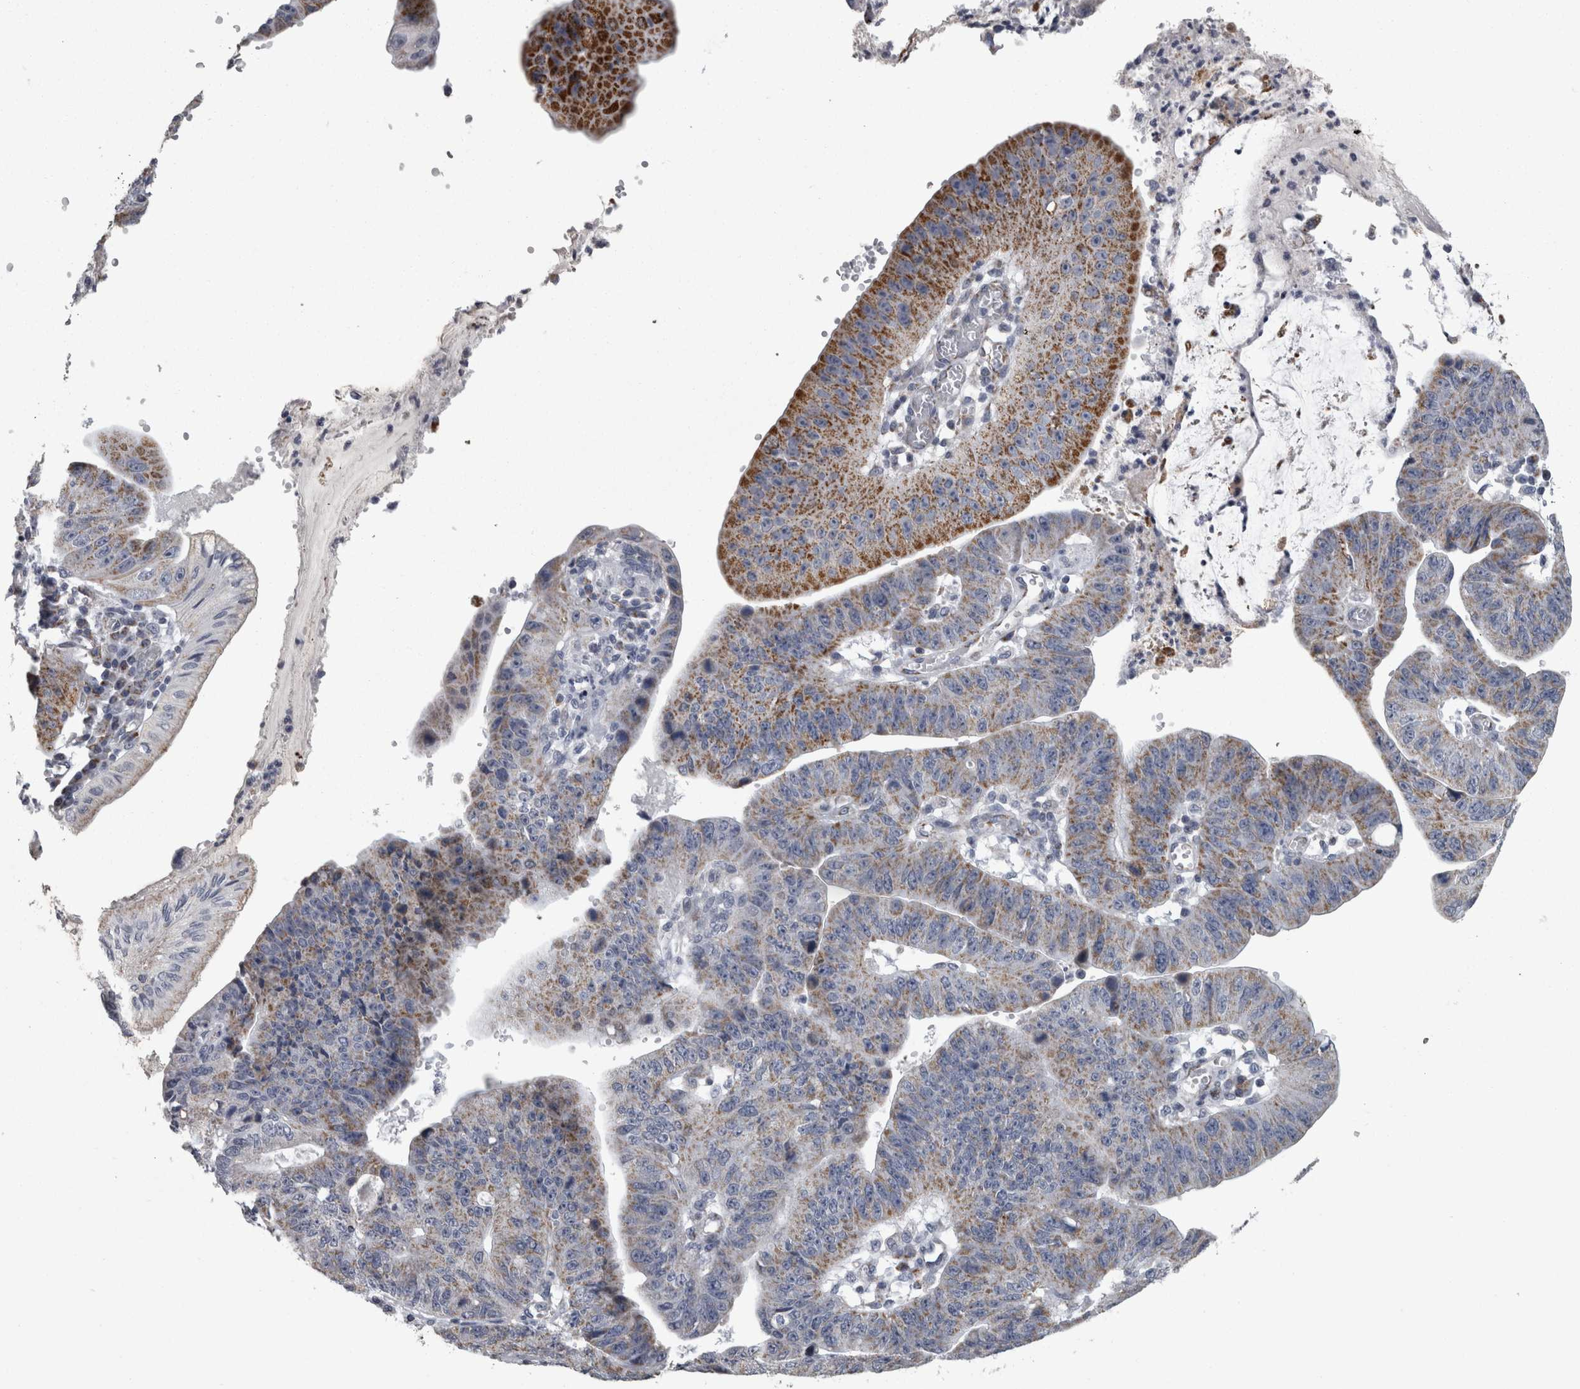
{"staining": {"intensity": "strong", "quantity": "25%-75%", "location": "cytoplasmic/membranous"}, "tissue": "stomach cancer", "cell_type": "Tumor cells", "image_type": "cancer", "snomed": [{"axis": "morphology", "description": "Adenocarcinoma, NOS"}, {"axis": "topography", "description": "Stomach"}], "caption": "Adenocarcinoma (stomach) stained with DAB (3,3'-diaminobenzidine) IHC exhibits high levels of strong cytoplasmic/membranous positivity in about 25%-75% of tumor cells. (Stains: DAB in brown, nuclei in blue, Microscopy: brightfield microscopy at high magnification).", "gene": "DBT", "patient": {"sex": "male", "age": 59}}